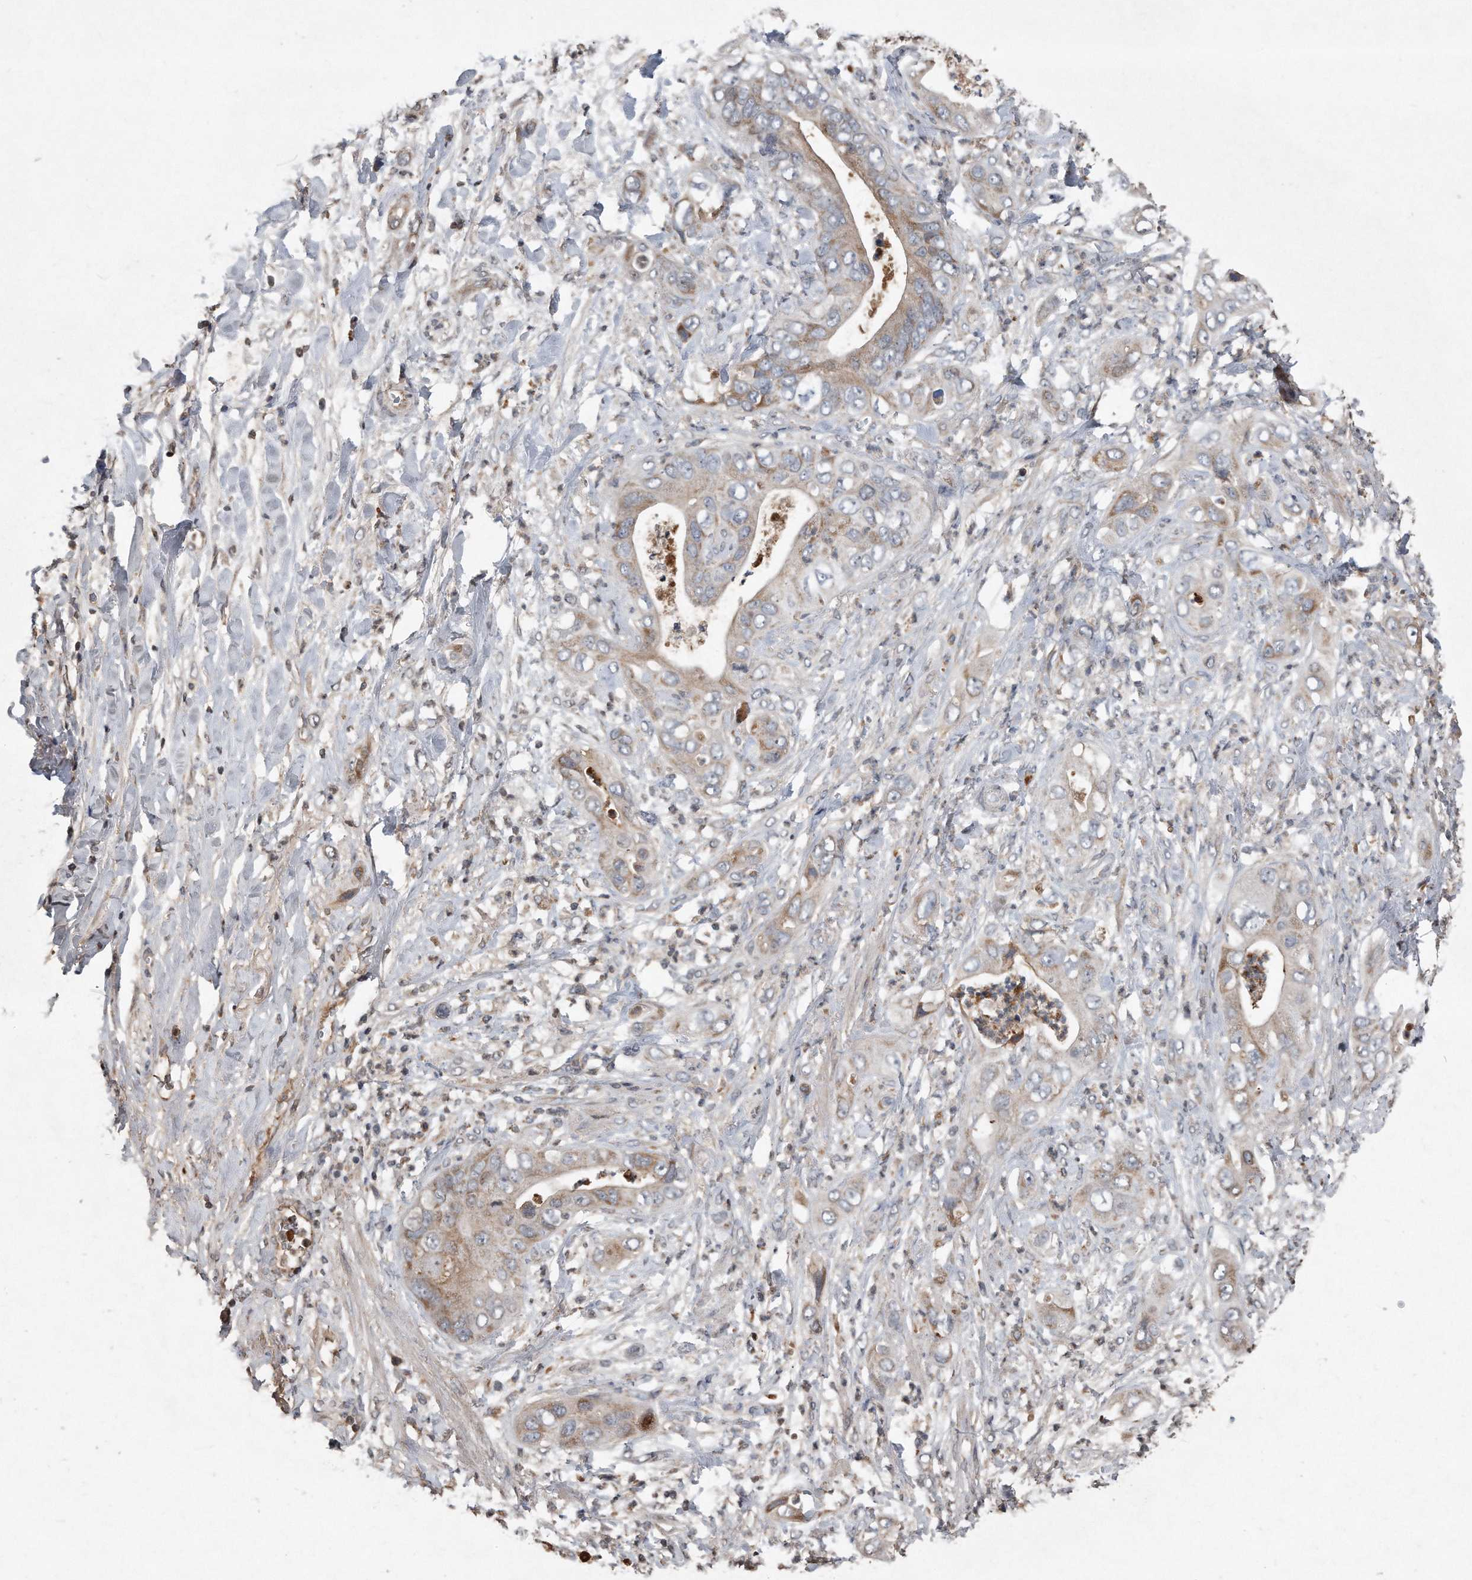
{"staining": {"intensity": "weak", "quantity": "<25%", "location": "cytoplasmic/membranous"}, "tissue": "pancreatic cancer", "cell_type": "Tumor cells", "image_type": "cancer", "snomed": [{"axis": "morphology", "description": "Adenocarcinoma, NOS"}, {"axis": "topography", "description": "Pancreas"}], "caption": "Immunohistochemistry image of neoplastic tissue: human pancreatic cancer stained with DAB demonstrates no significant protein staining in tumor cells. (Brightfield microscopy of DAB IHC at high magnification).", "gene": "SDHA", "patient": {"sex": "female", "age": 78}}